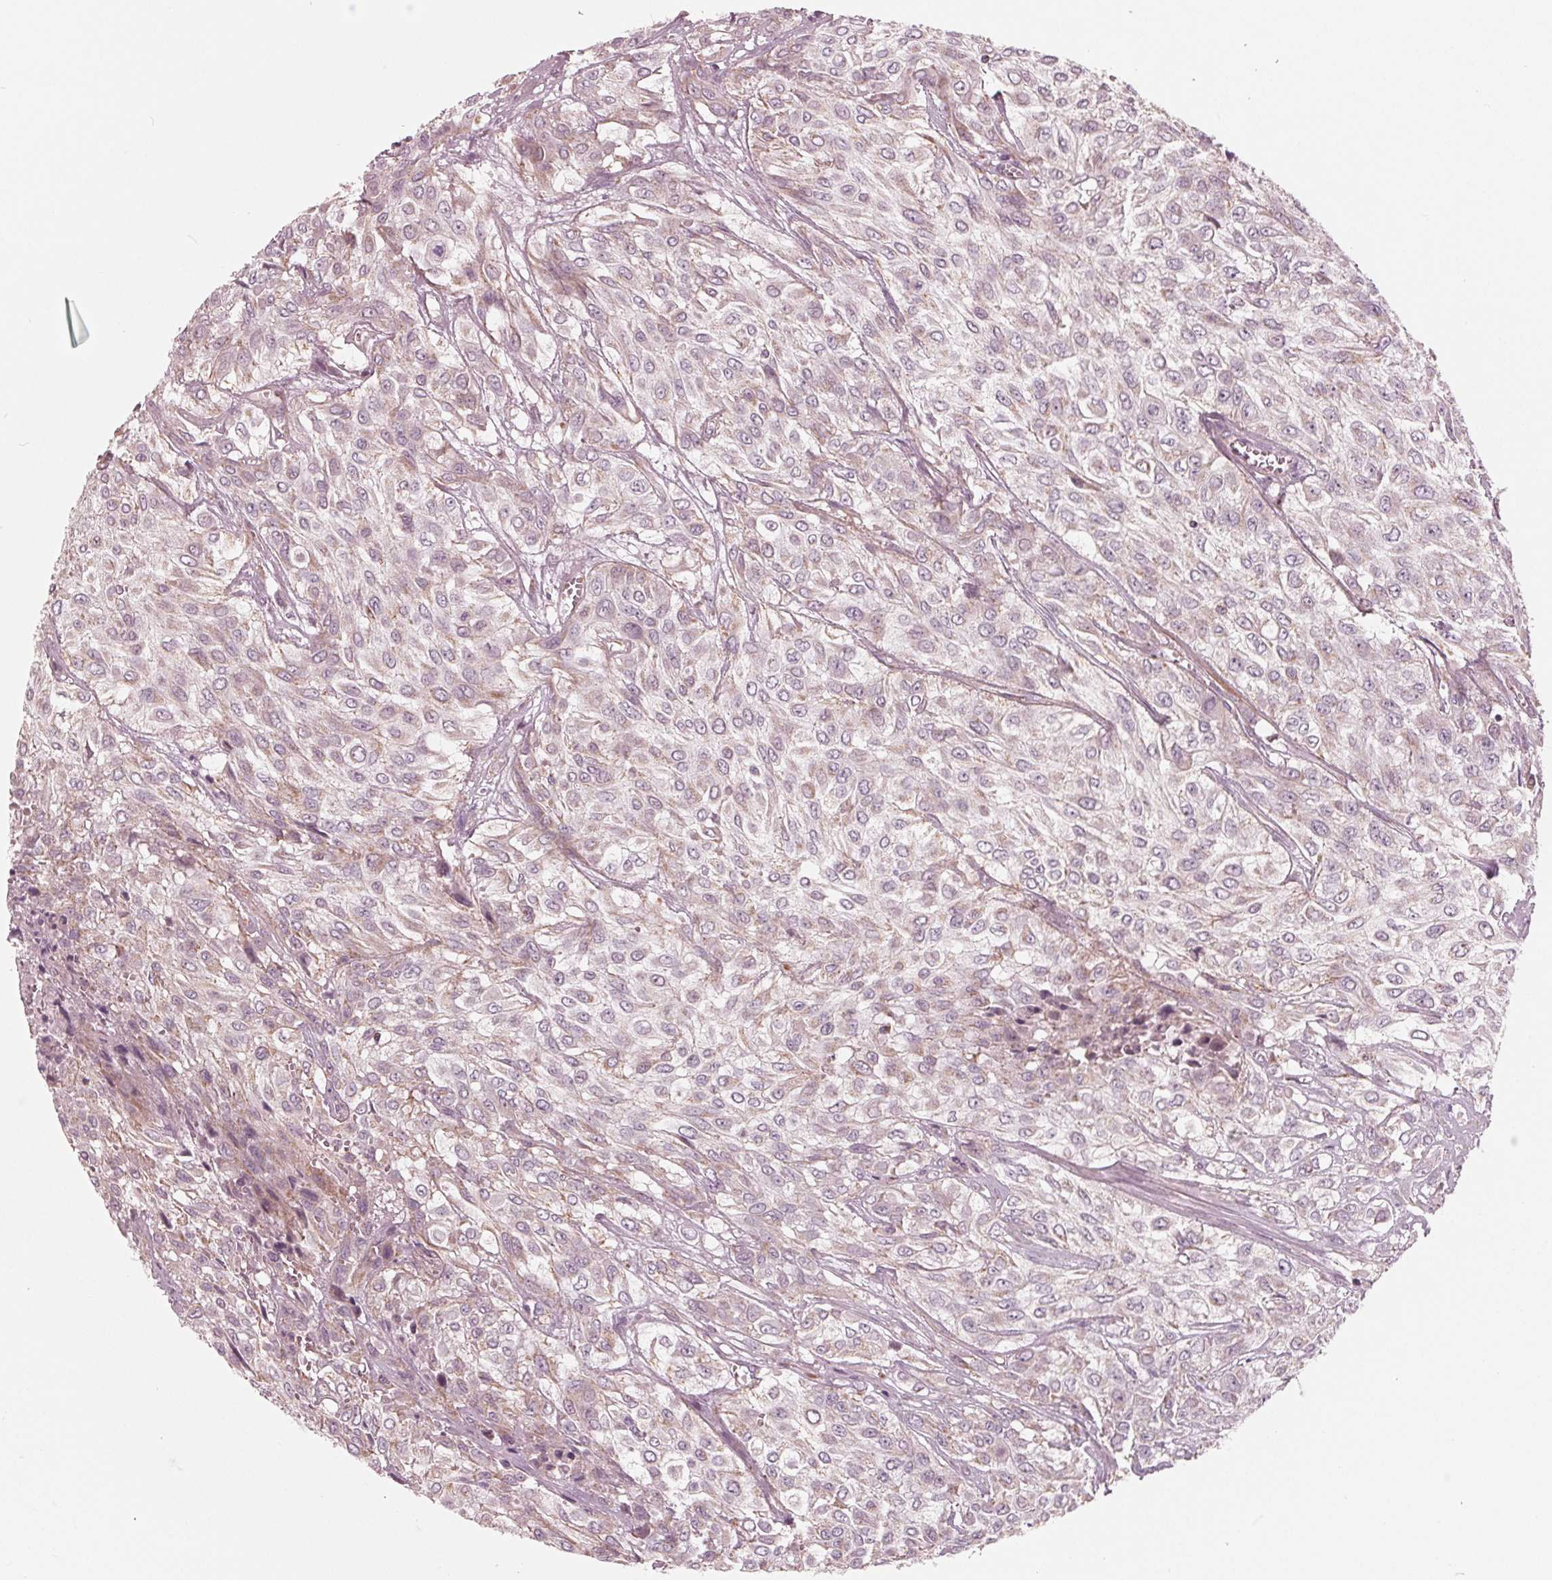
{"staining": {"intensity": "negative", "quantity": "none", "location": "none"}, "tissue": "urothelial cancer", "cell_type": "Tumor cells", "image_type": "cancer", "snomed": [{"axis": "morphology", "description": "Urothelial carcinoma, High grade"}, {"axis": "topography", "description": "Urinary bladder"}], "caption": "High magnification brightfield microscopy of urothelial cancer stained with DAB (3,3'-diaminobenzidine) (brown) and counterstained with hematoxylin (blue): tumor cells show no significant positivity.", "gene": "DCAF4L2", "patient": {"sex": "male", "age": 57}}